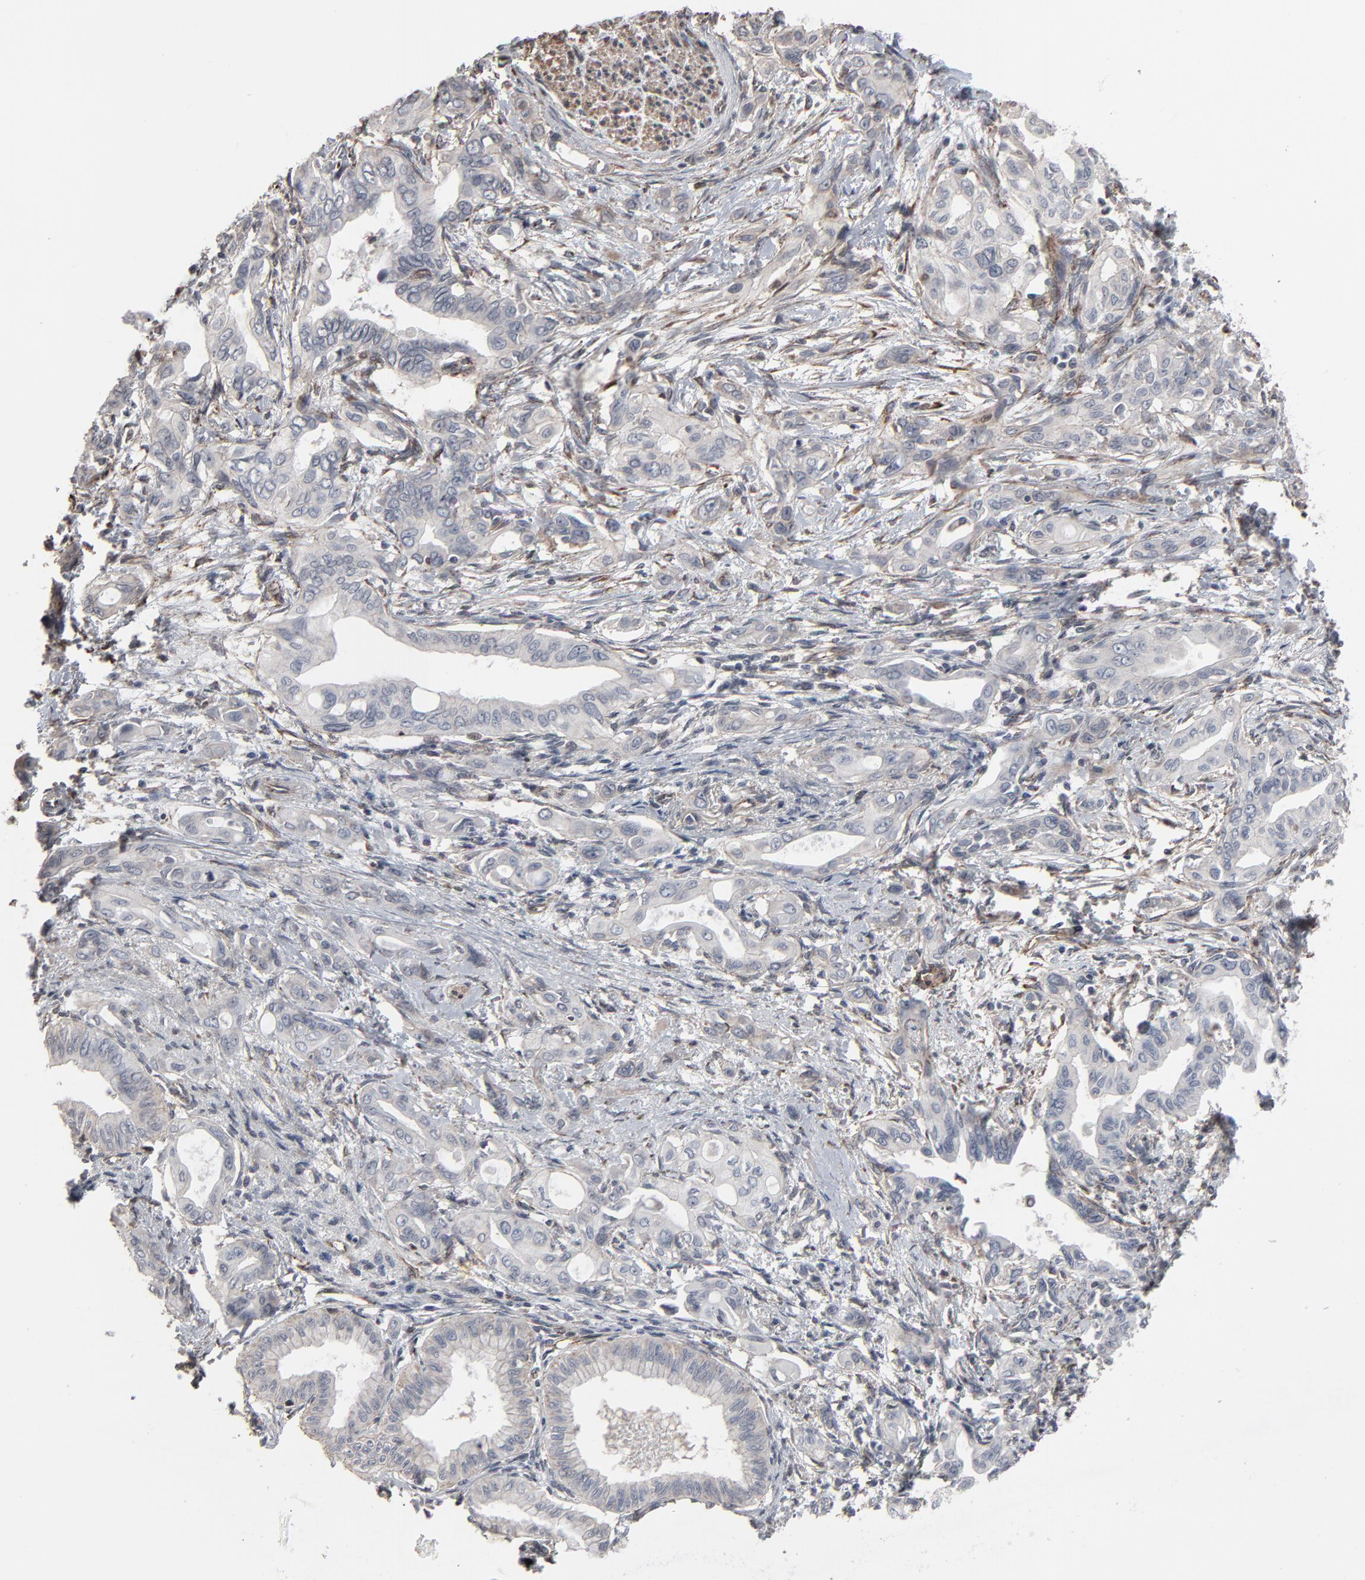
{"staining": {"intensity": "weak", "quantity": "25%-75%", "location": "cytoplasmic/membranous"}, "tissue": "pancreatic cancer", "cell_type": "Tumor cells", "image_type": "cancer", "snomed": [{"axis": "morphology", "description": "Adenocarcinoma, NOS"}, {"axis": "topography", "description": "Pancreas"}], "caption": "Tumor cells show low levels of weak cytoplasmic/membranous expression in approximately 25%-75% of cells in pancreatic cancer (adenocarcinoma). The protein is stained brown, and the nuclei are stained in blue (DAB (3,3'-diaminobenzidine) IHC with brightfield microscopy, high magnification).", "gene": "CTNND1", "patient": {"sex": "female", "age": 60}}